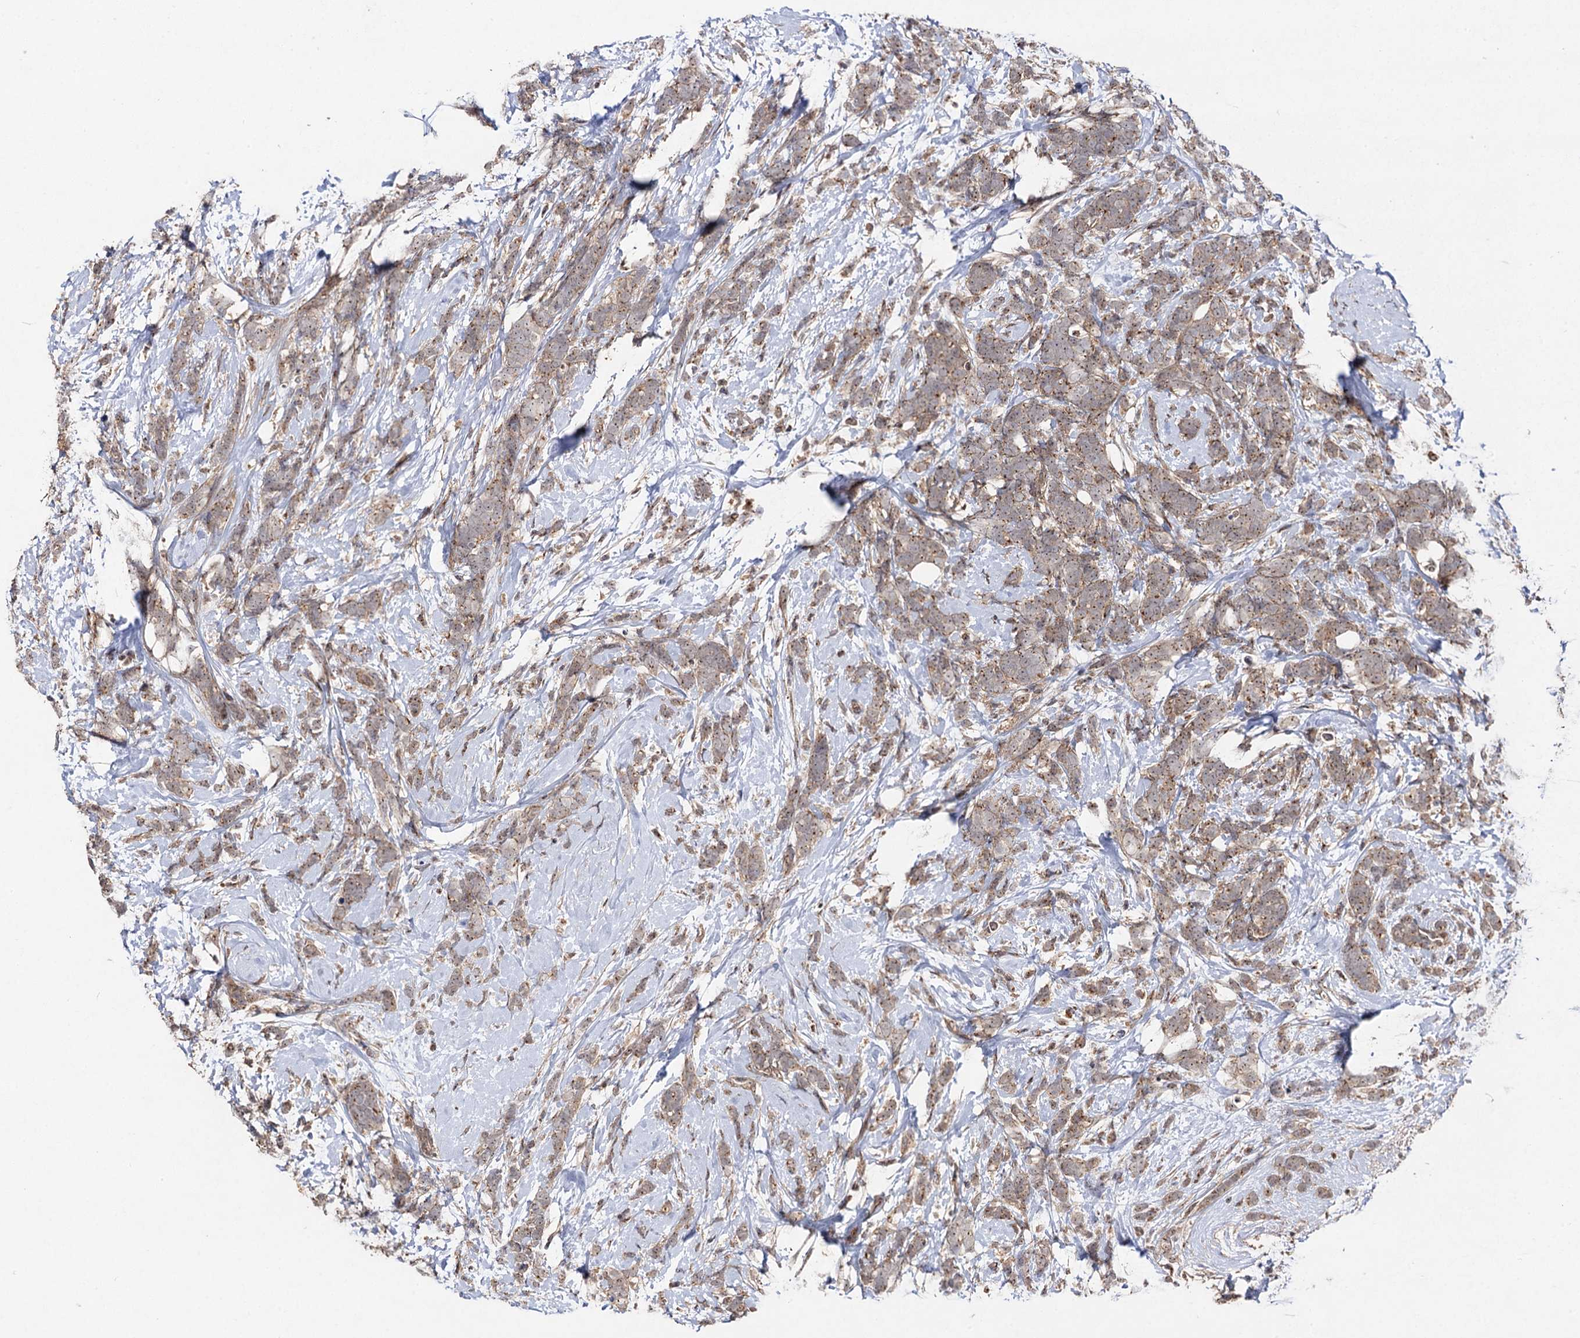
{"staining": {"intensity": "weak", "quantity": ">75%", "location": "cytoplasmic/membranous"}, "tissue": "breast cancer", "cell_type": "Tumor cells", "image_type": "cancer", "snomed": [{"axis": "morphology", "description": "Lobular carcinoma"}, {"axis": "topography", "description": "Breast"}], "caption": "A high-resolution image shows IHC staining of breast cancer, which exhibits weak cytoplasmic/membranous expression in about >75% of tumor cells.", "gene": "KXD1", "patient": {"sex": "female", "age": 58}}